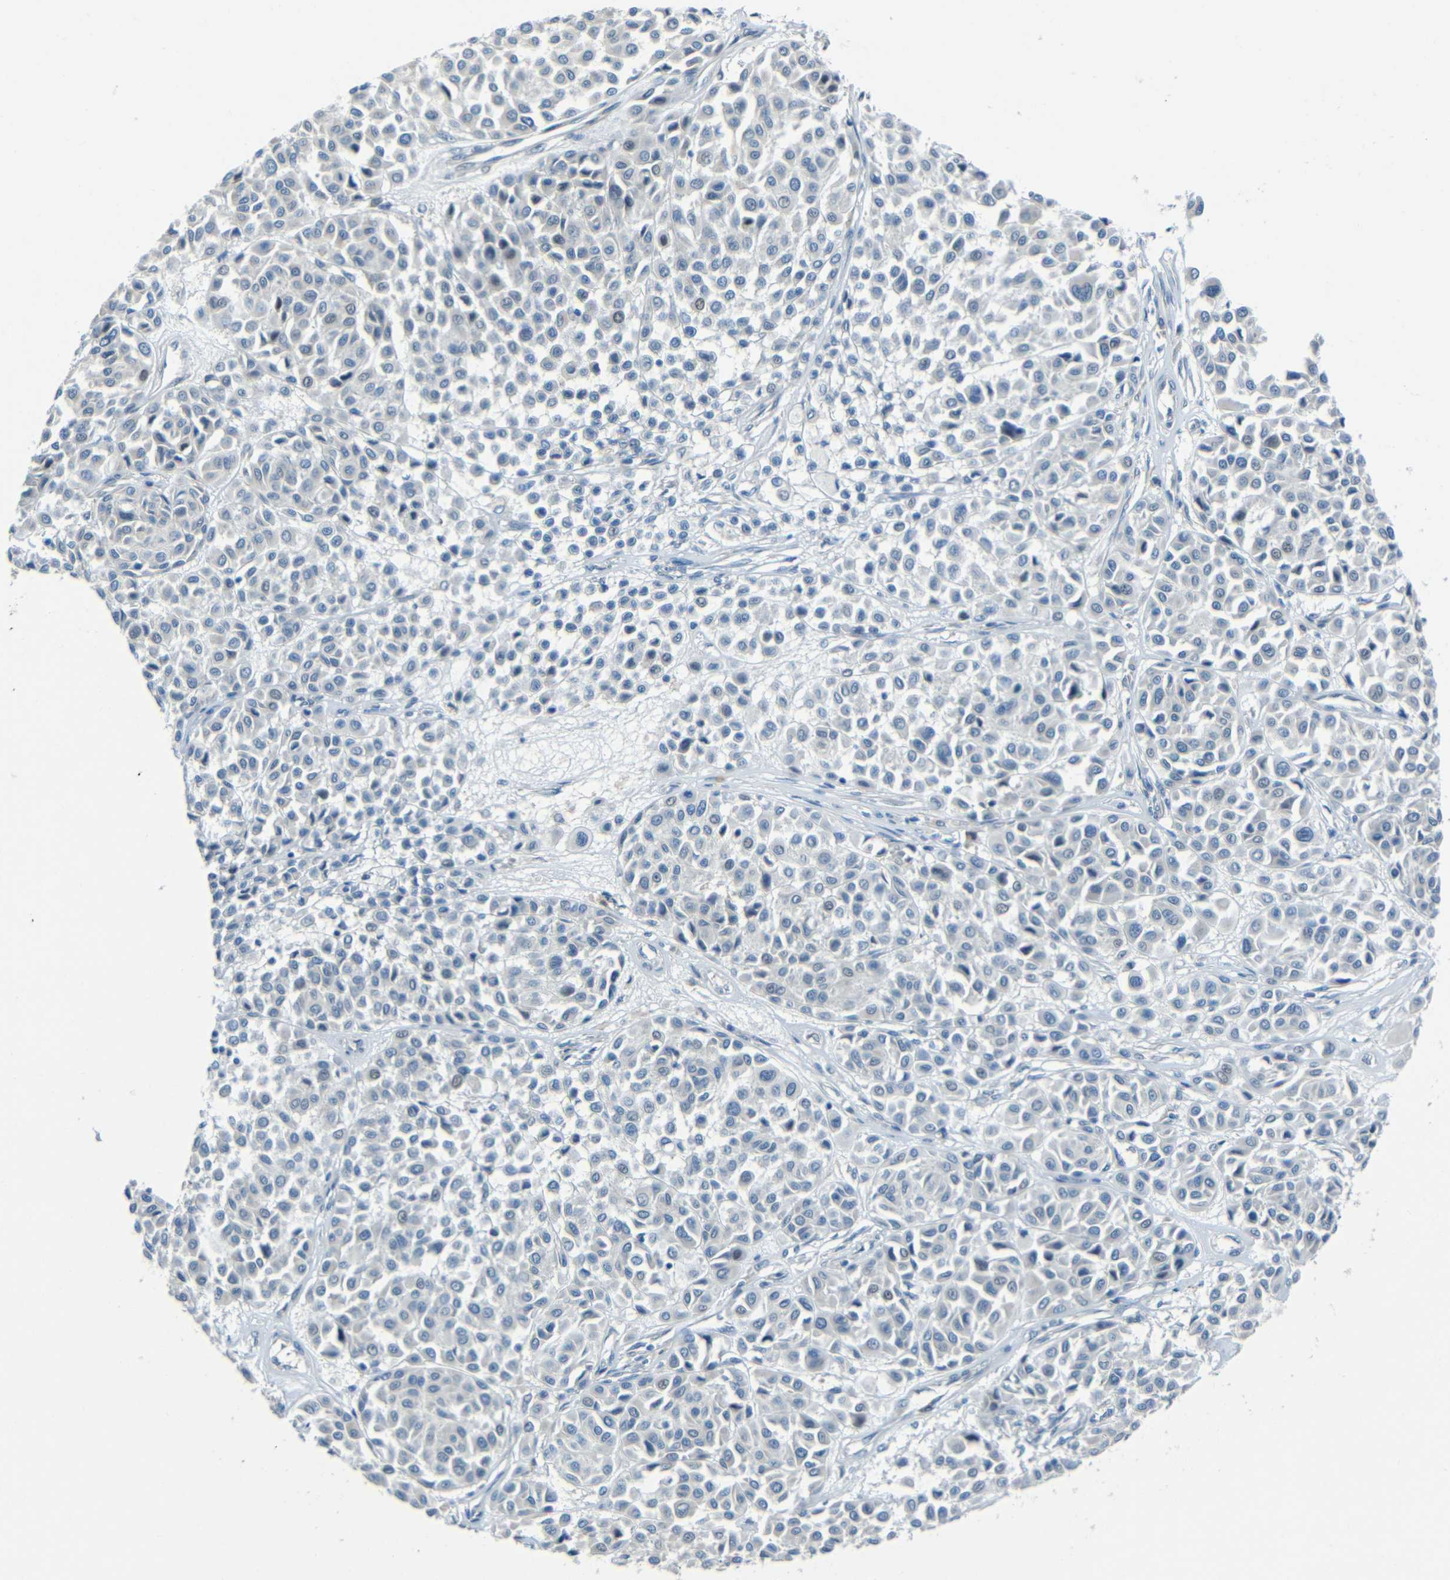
{"staining": {"intensity": "negative", "quantity": "none", "location": "none"}, "tissue": "melanoma", "cell_type": "Tumor cells", "image_type": "cancer", "snomed": [{"axis": "morphology", "description": "Malignant melanoma, Metastatic site"}, {"axis": "topography", "description": "Soft tissue"}], "caption": "Immunohistochemistry of human malignant melanoma (metastatic site) reveals no positivity in tumor cells.", "gene": "ANKRD22", "patient": {"sex": "male", "age": 41}}